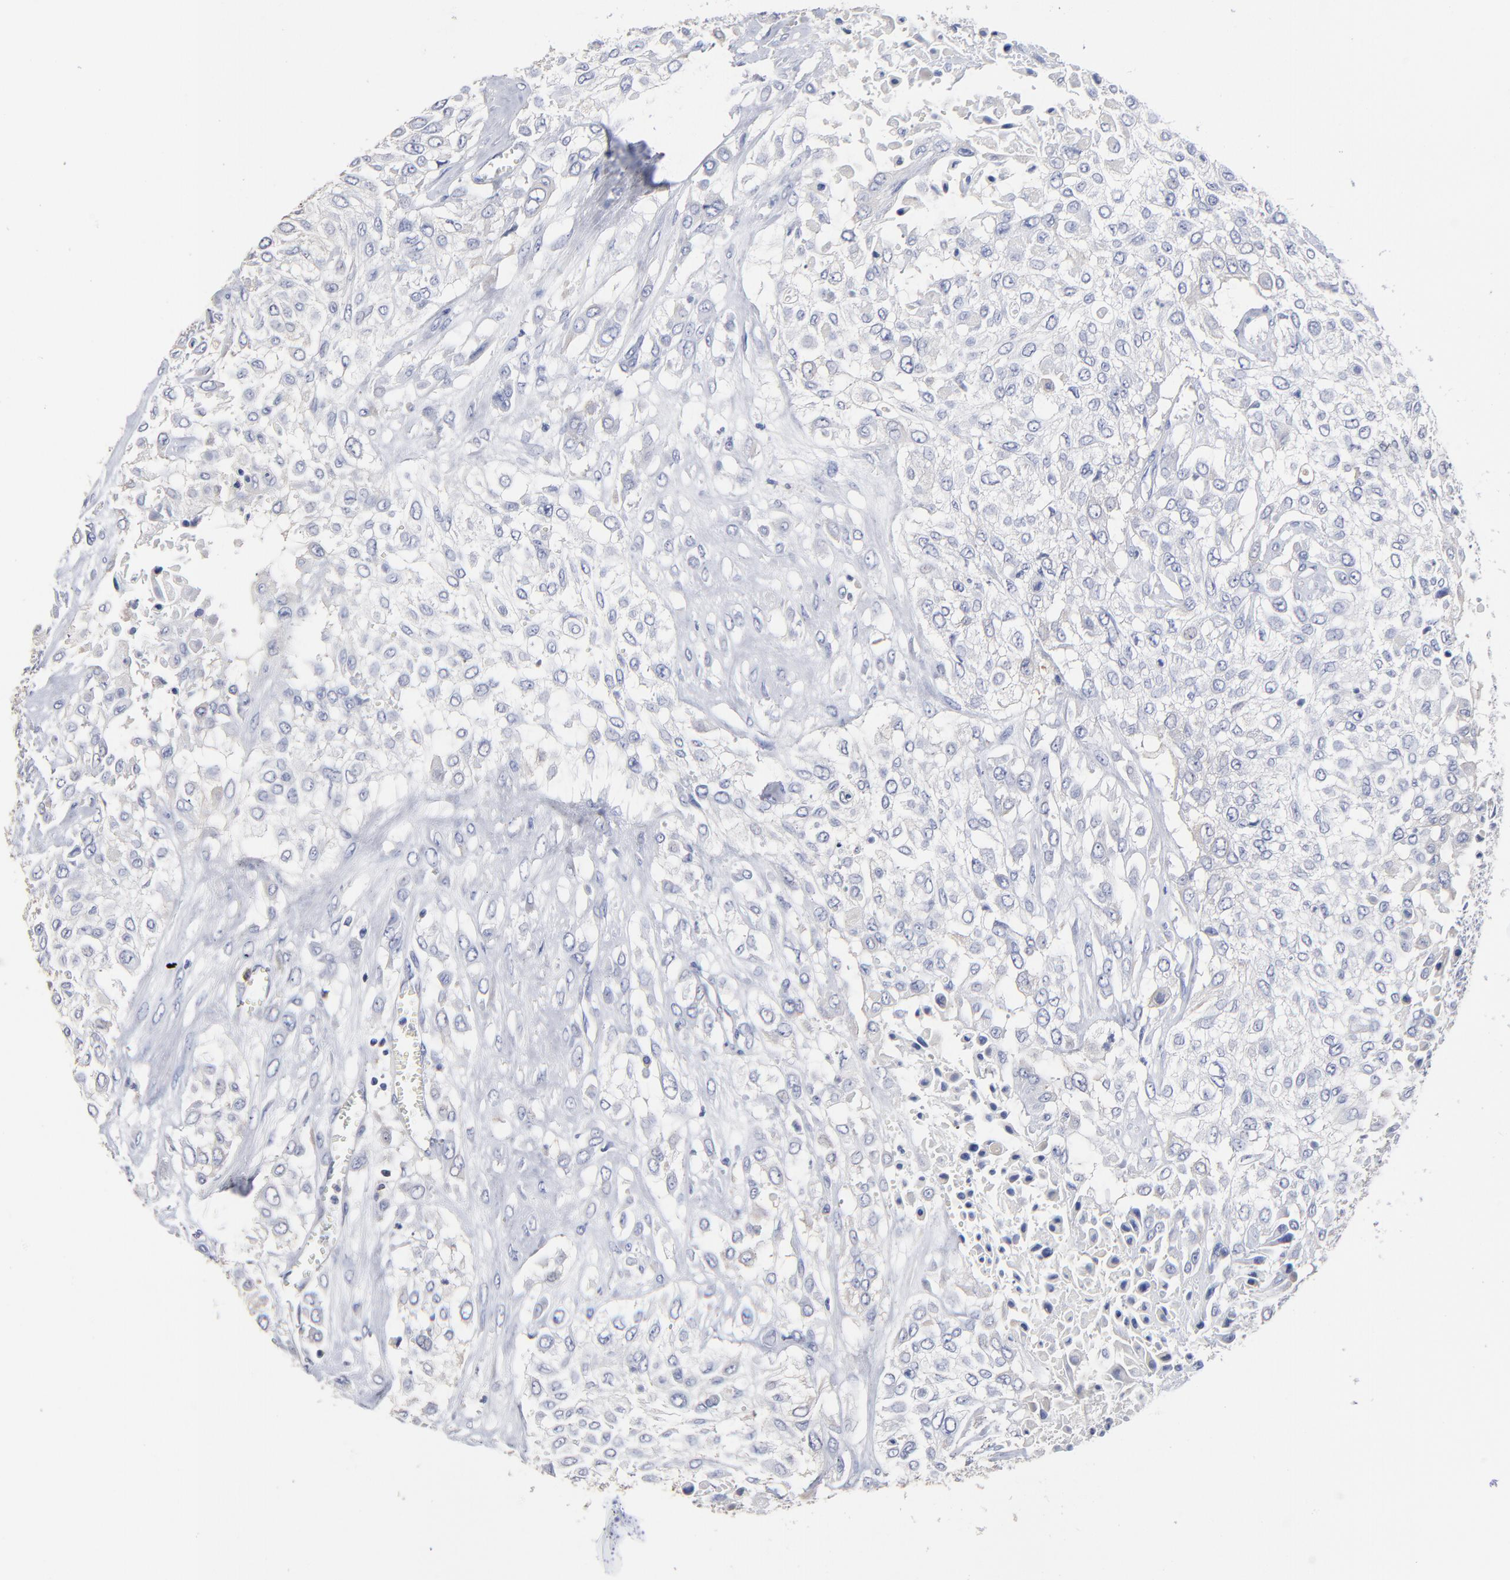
{"staining": {"intensity": "negative", "quantity": "none", "location": "none"}, "tissue": "urothelial cancer", "cell_type": "Tumor cells", "image_type": "cancer", "snomed": [{"axis": "morphology", "description": "Urothelial carcinoma, High grade"}, {"axis": "topography", "description": "Urinary bladder"}], "caption": "A histopathology image of human urothelial carcinoma (high-grade) is negative for staining in tumor cells.", "gene": "TRAT1", "patient": {"sex": "male", "age": 57}}